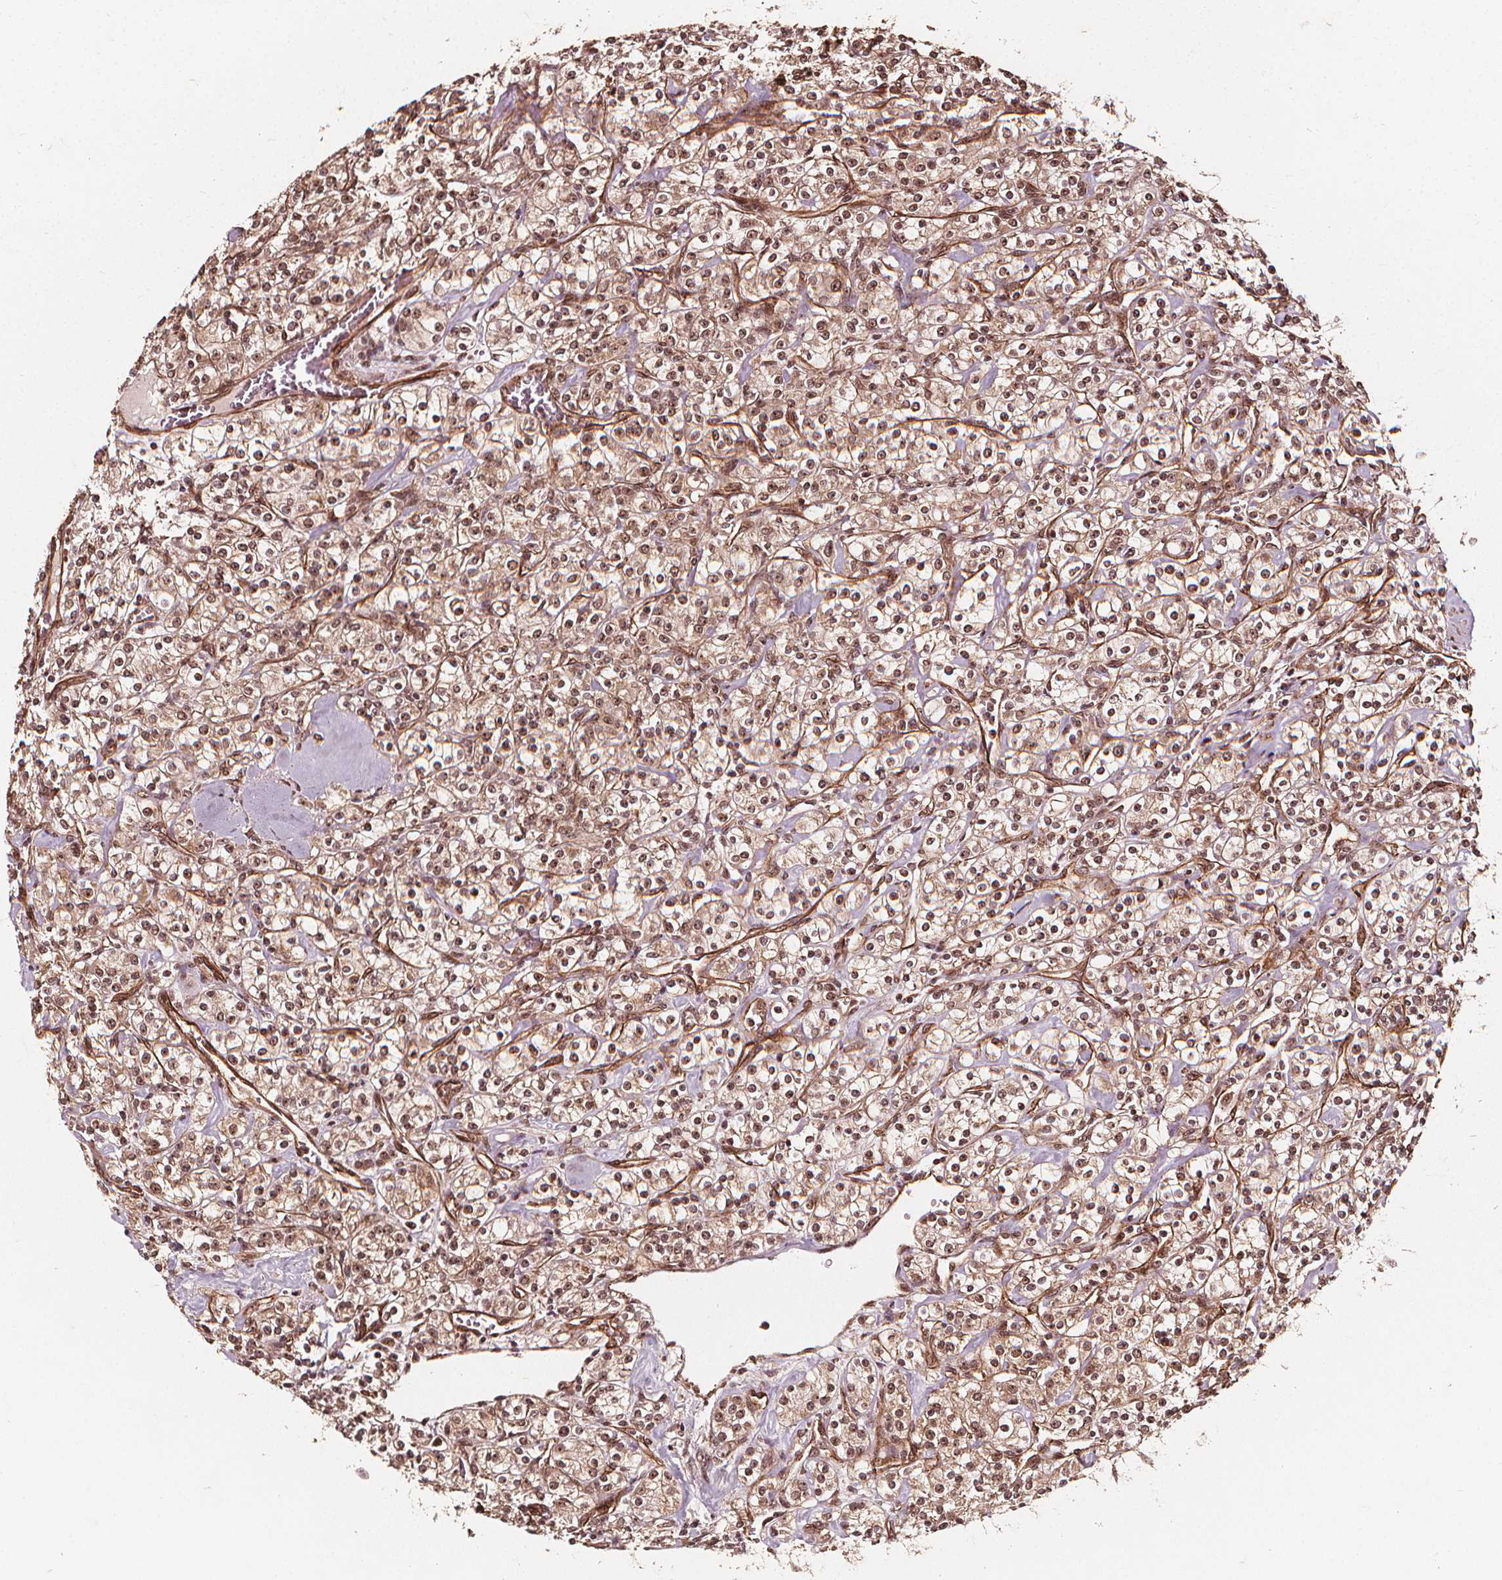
{"staining": {"intensity": "moderate", "quantity": ">75%", "location": "cytoplasmic/membranous,nuclear"}, "tissue": "renal cancer", "cell_type": "Tumor cells", "image_type": "cancer", "snomed": [{"axis": "morphology", "description": "Adenocarcinoma, NOS"}, {"axis": "topography", "description": "Kidney"}], "caption": "About >75% of tumor cells in human adenocarcinoma (renal) demonstrate moderate cytoplasmic/membranous and nuclear protein expression as visualized by brown immunohistochemical staining.", "gene": "EXOSC9", "patient": {"sex": "male", "age": 77}}